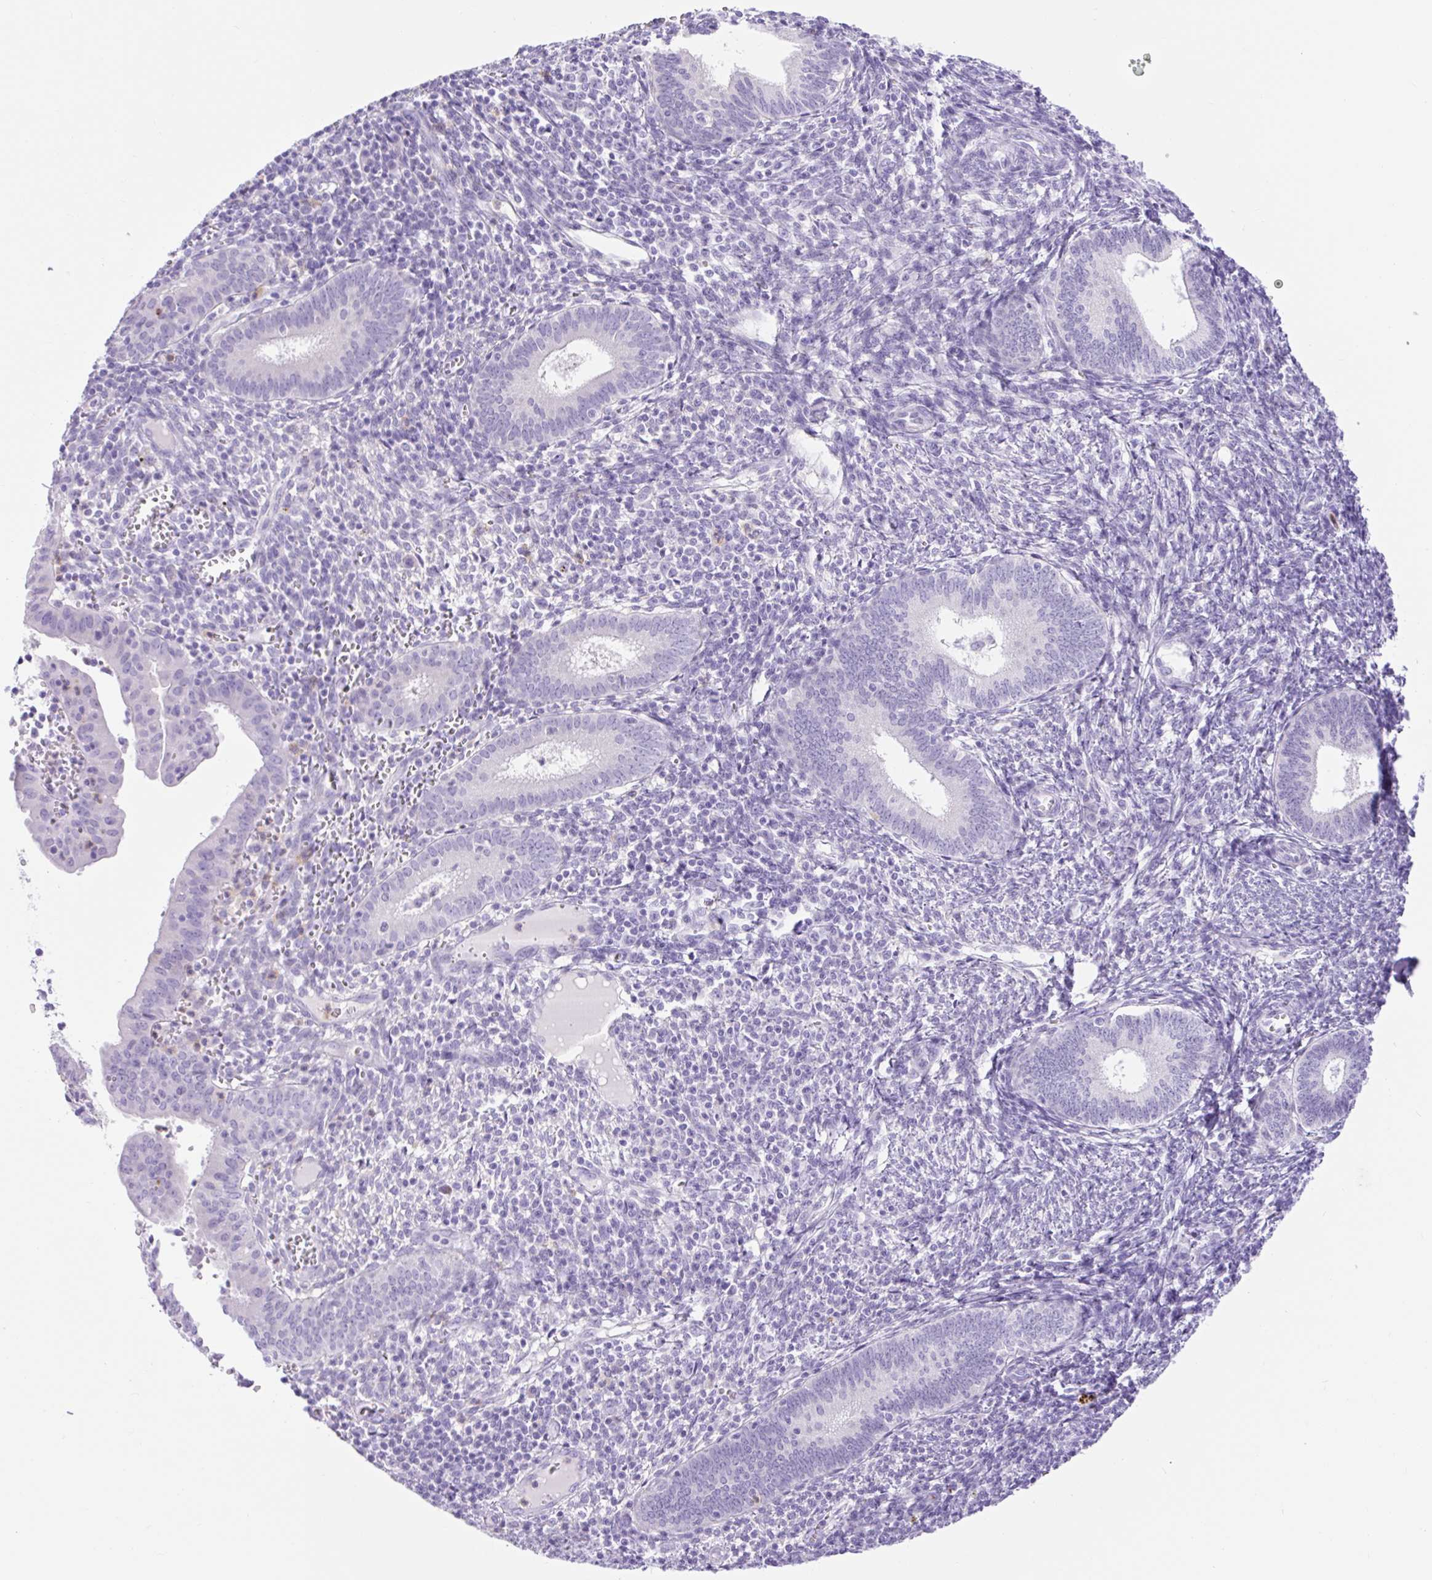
{"staining": {"intensity": "negative", "quantity": "none", "location": "none"}, "tissue": "endometrium", "cell_type": "Cells in endometrial stroma", "image_type": "normal", "snomed": [{"axis": "morphology", "description": "Normal tissue, NOS"}, {"axis": "topography", "description": "Endometrium"}], "caption": "This photomicrograph is of unremarkable endometrium stained with immunohistochemistry to label a protein in brown with the nuclei are counter-stained blue. There is no staining in cells in endometrial stroma. (Brightfield microscopy of DAB (3,3'-diaminobenzidine) immunohistochemistry (IHC) at high magnification).", "gene": "SLC25A40", "patient": {"sex": "female", "age": 41}}